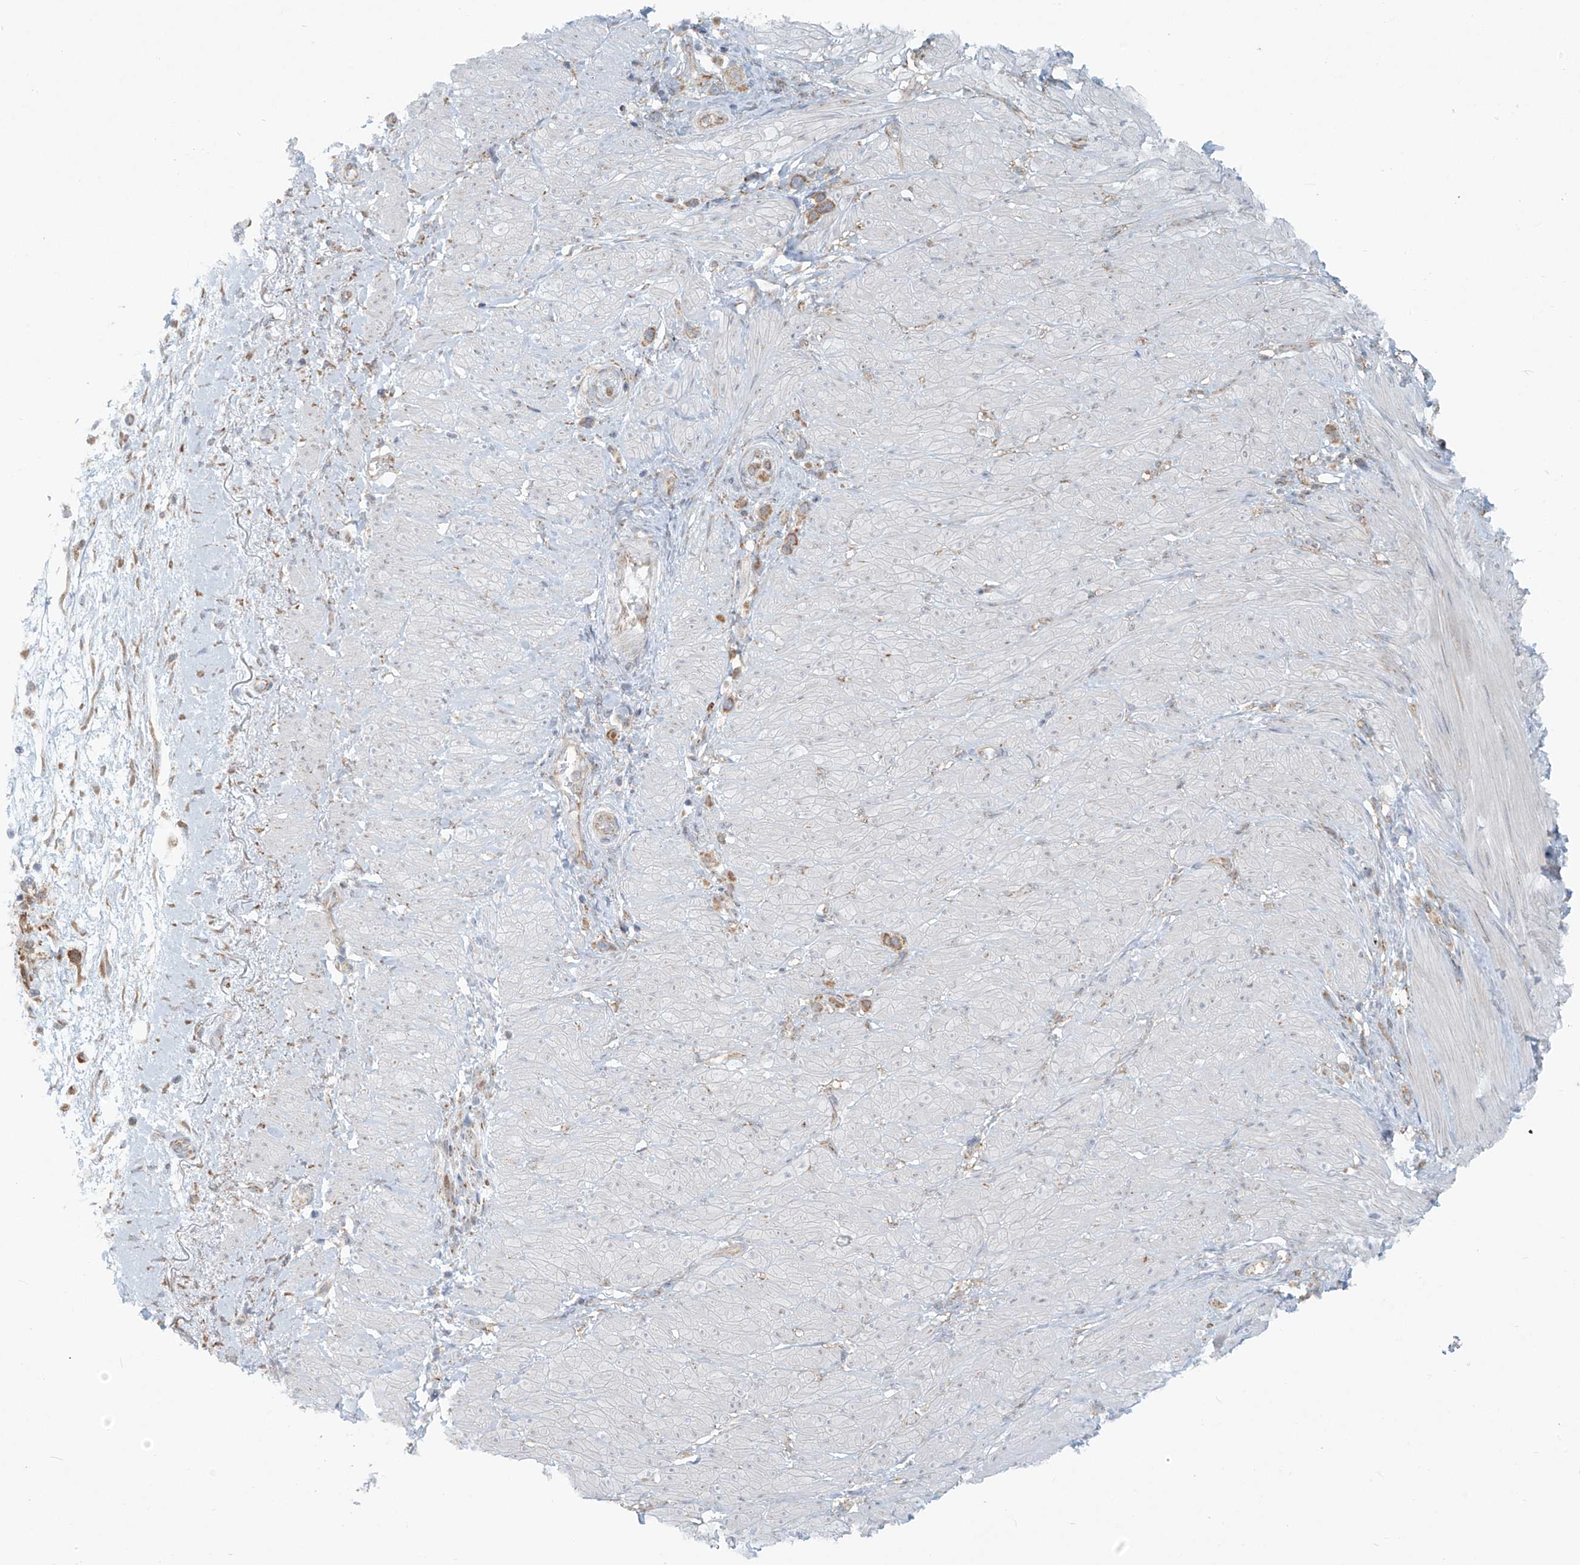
{"staining": {"intensity": "moderate", "quantity": ">75%", "location": "cytoplasmic/membranous"}, "tissue": "stomach cancer", "cell_type": "Tumor cells", "image_type": "cancer", "snomed": [{"axis": "morphology", "description": "Adenocarcinoma, NOS"}, {"axis": "topography", "description": "Stomach"}], "caption": "A brown stain shows moderate cytoplasmic/membranous positivity of a protein in adenocarcinoma (stomach) tumor cells.", "gene": "KATNIP", "patient": {"sex": "female", "age": 65}}